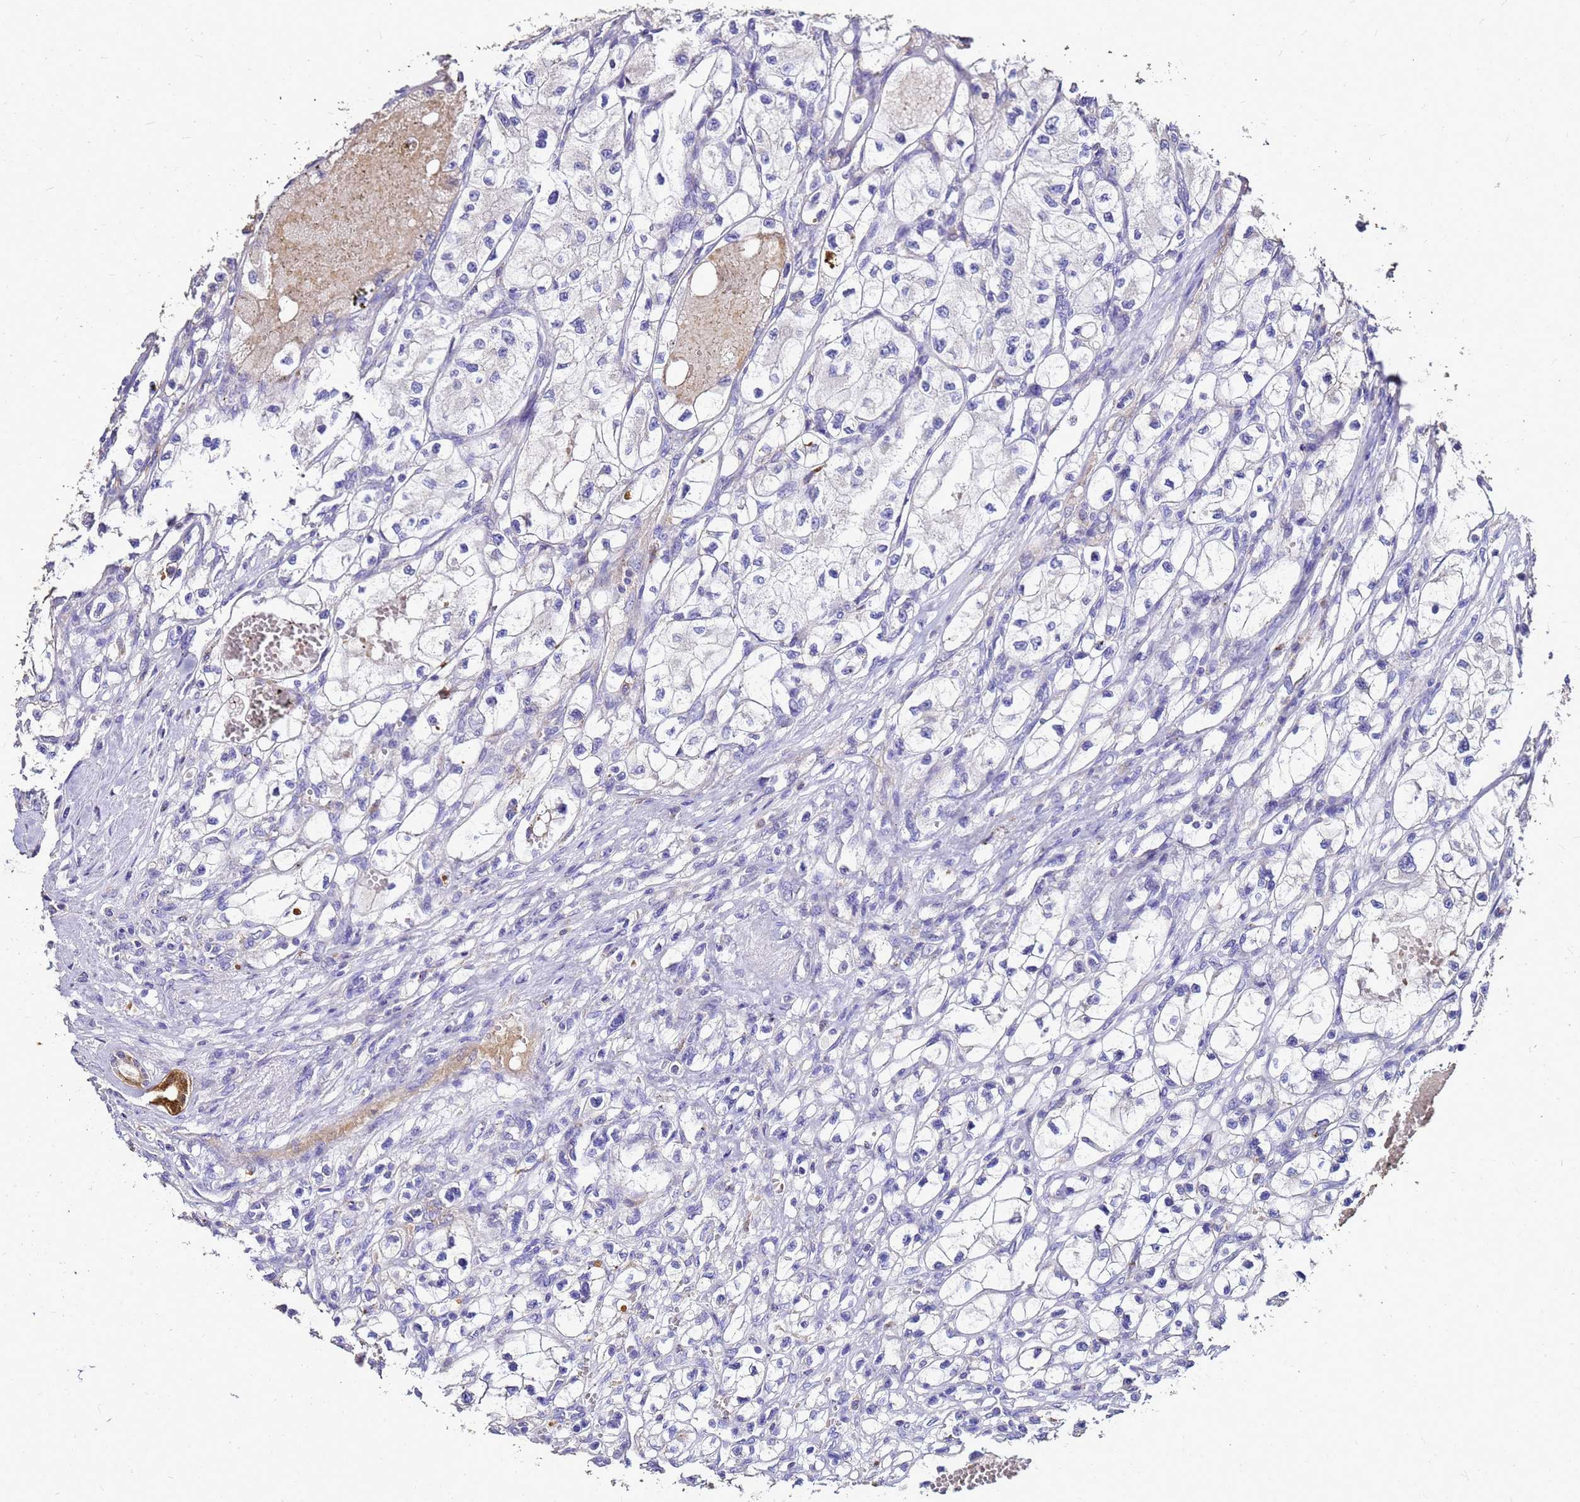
{"staining": {"intensity": "negative", "quantity": "none", "location": "none"}, "tissue": "renal cancer", "cell_type": "Tumor cells", "image_type": "cancer", "snomed": [{"axis": "morphology", "description": "Adenocarcinoma, NOS"}, {"axis": "topography", "description": "Kidney"}], "caption": "IHC of renal cancer (adenocarcinoma) displays no expression in tumor cells.", "gene": "S100A2", "patient": {"sex": "female", "age": 57}}